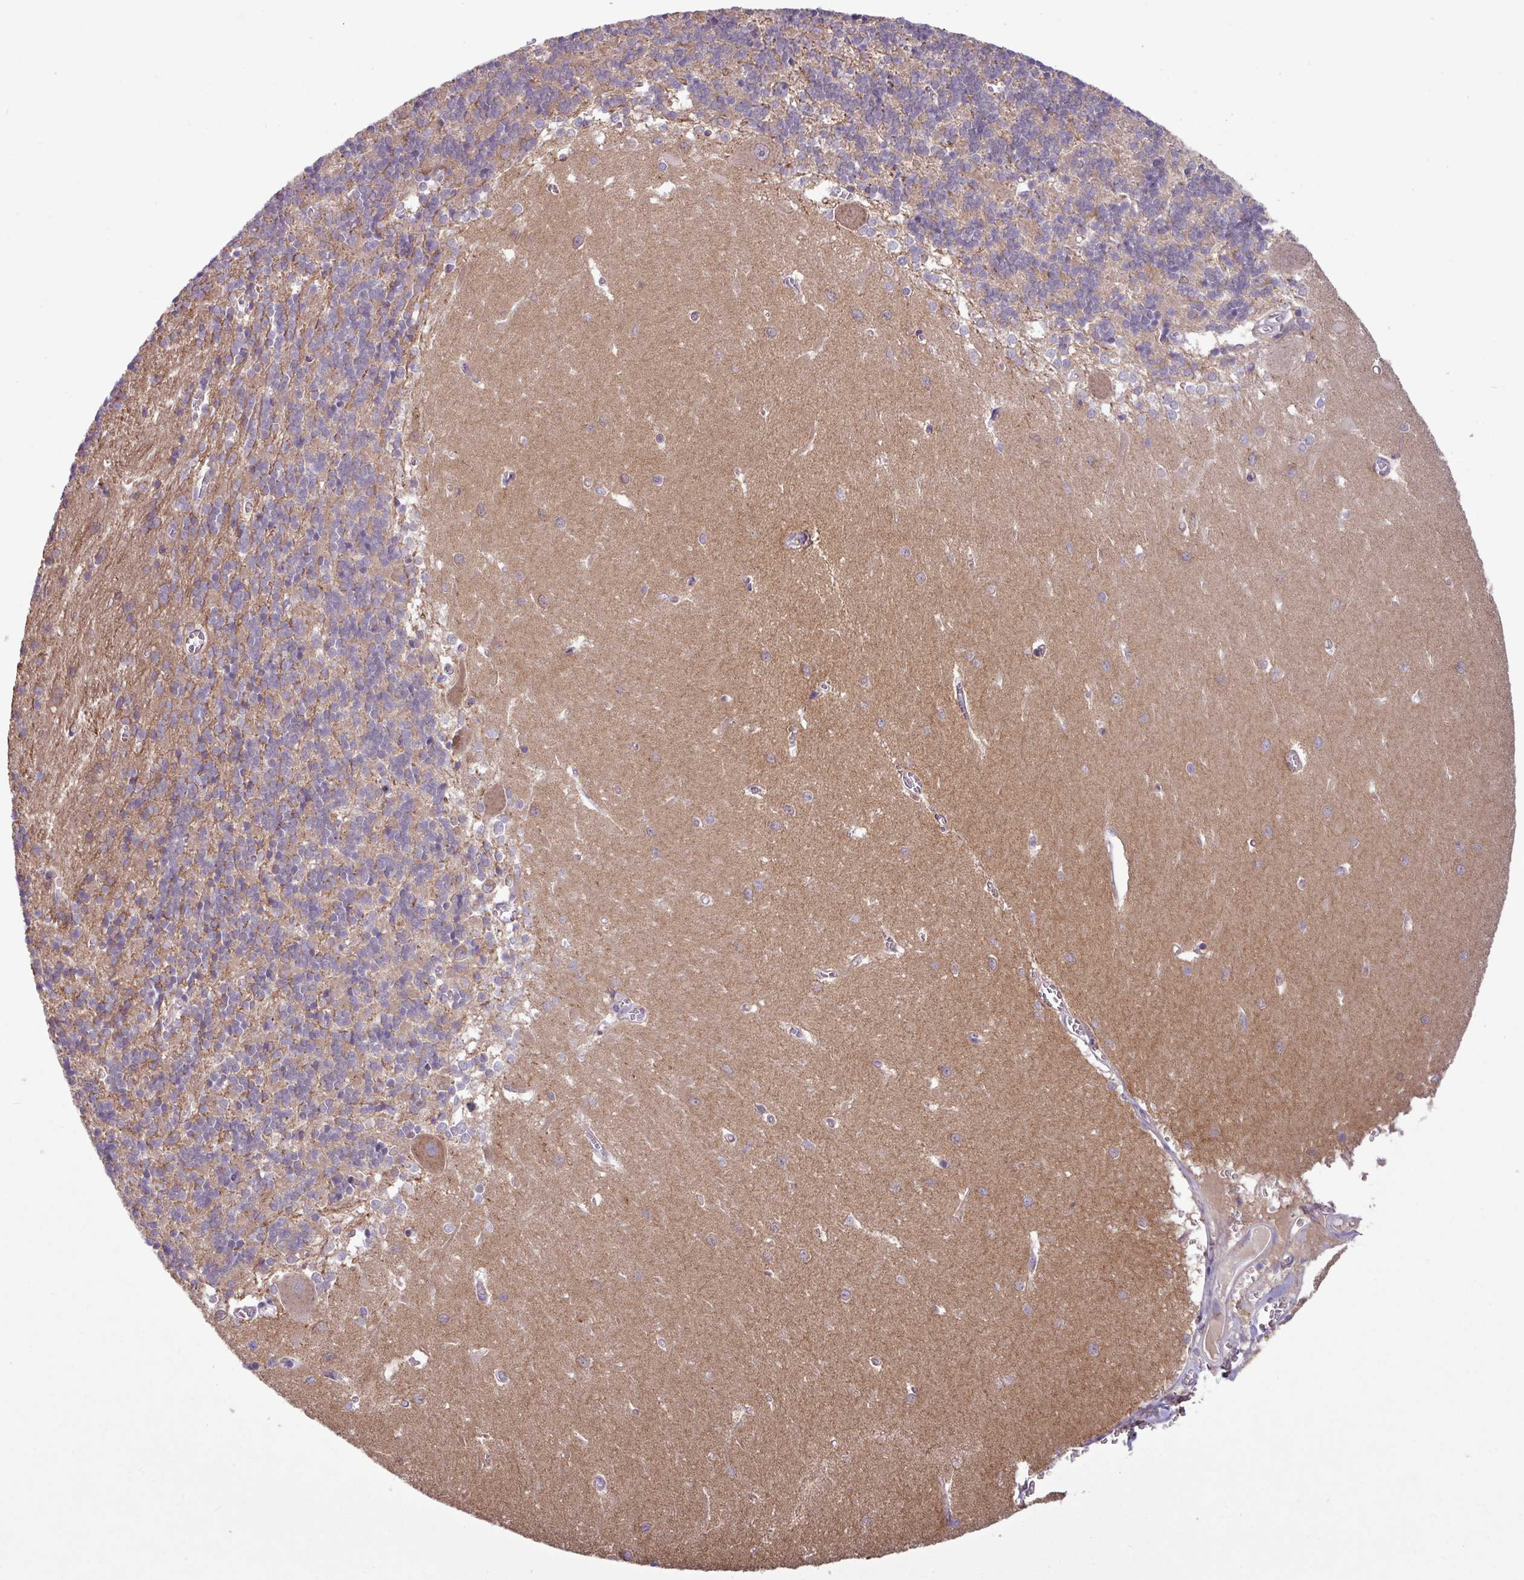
{"staining": {"intensity": "weak", "quantity": "<25%", "location": "cytoplasmic/membranous"}, "tissue": "cerebellum", "cell_type": "Cells in granular layer", "image_type": "normal", "snomed": [{"axis": "morphology", "description": "Normal tissue, NOS"}, {"axis": "topography", "description": "Cerebellum"}], "caption": "Protein analysis of normal cerebellum displays no significant positivity in cells in granular layer. (DAB (3,3'-diaminobenzidine) IHC visualized using brightfield microscopy, high magnification).", "gene": "STIMATE", "patient": {"sex": "male", "age": 37}}